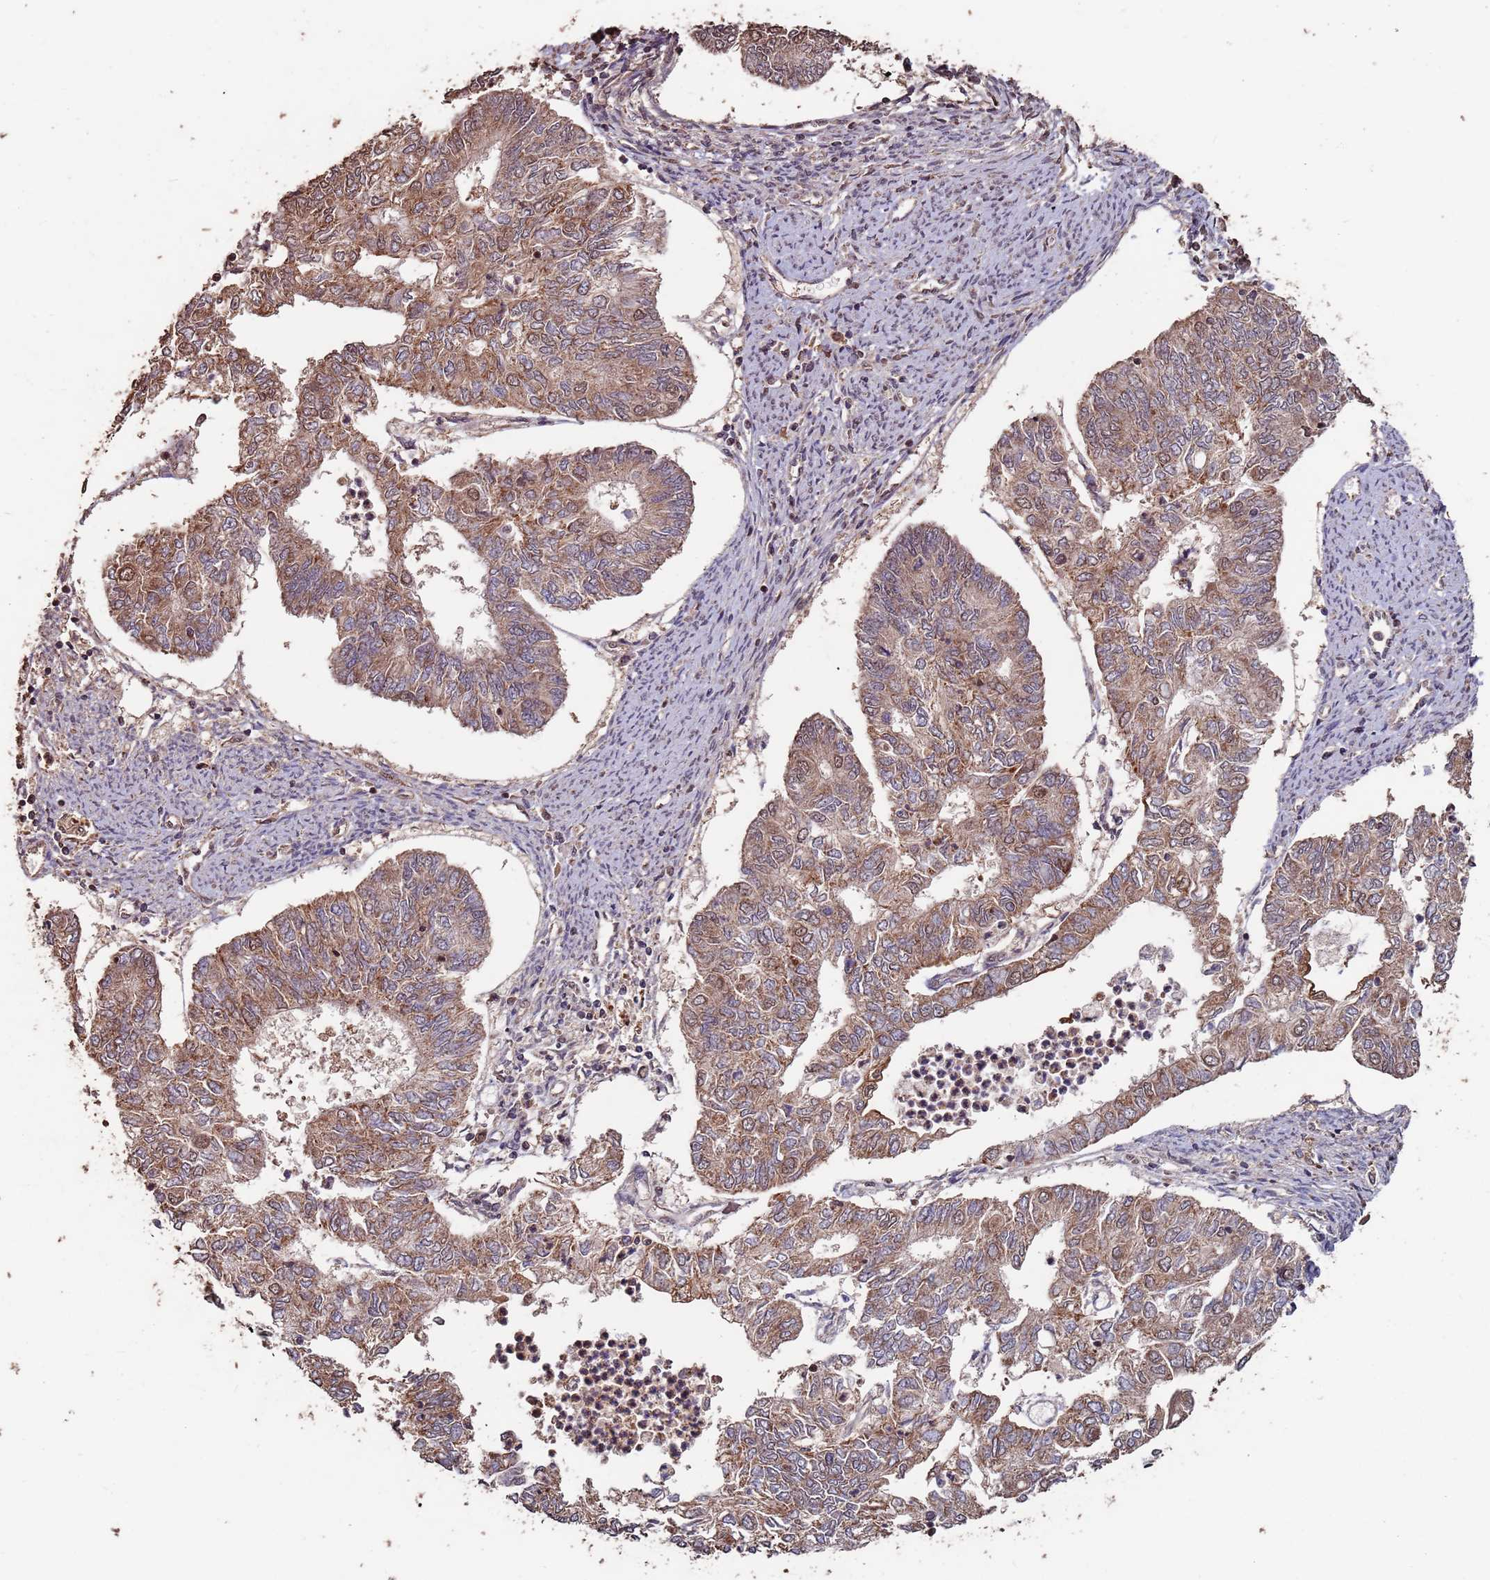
{"staining": {"intensity": "moderate", "quantity": ">75%", "location": "cytoplasmic/membranous"}, "tissue": "endometrial cancer", "cell_type": "Tumor cells", "image_type": "cancer", "snomed": [{"axis": "morphology", "description": "Adenocarcinoma, NOS"}, {"axis": "topography", "description": "Endometrium"}], "caption": "Immunohistochemical staining of human endometrial adenocarcinoma reveals moderate cytoplasmic/membranous protein expression in about >75% of tumor cells. The staining was performed using DAB to visualize the protein expression in brown, while the nuclei were stained in blue with hematoxylin (Magnification: 20x).", "gene": "PRR7", "patient": {"sex": "female", "age": 68}}